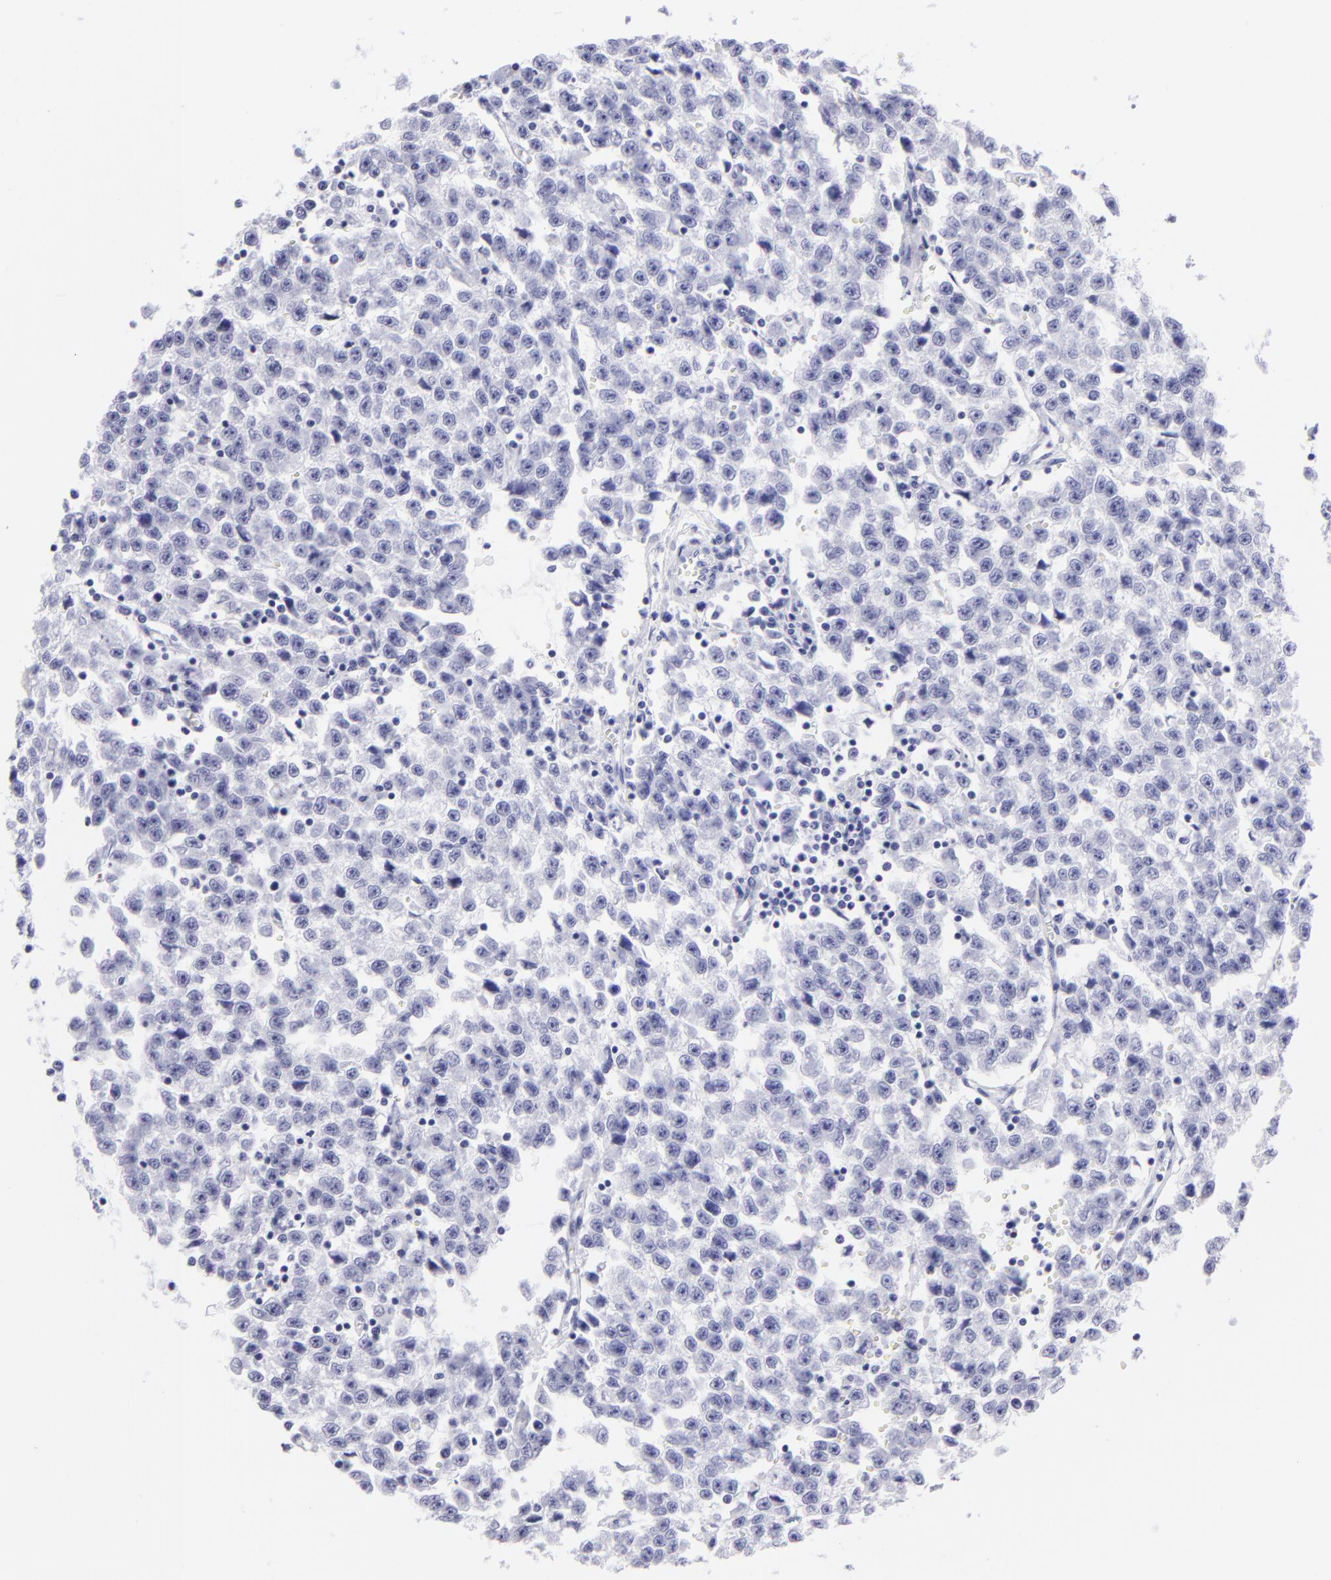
{"staining": {"intensity": "negative", "quantity": "none", "location": "none"}, "tissue": "testis cancer", "cell_type": "Tumor cells", "image_type": "cancer", "snomed": [{"axis": "morphology", "description": "Seminoma, NOS"}, {"axis": "topography", "description": "Testis"}], "caption": "The immunohistochemistry photomicrograph has no significant staining in tumor cells of testis cancer (seminoma) tissue. (Stains: DAB immunohistochemistry with hematoxylin counter stain, Microscopy: brightfield microscopy at high magnification).", "gene": "MITF", "patient": {"sex": "male", "age": 35}}